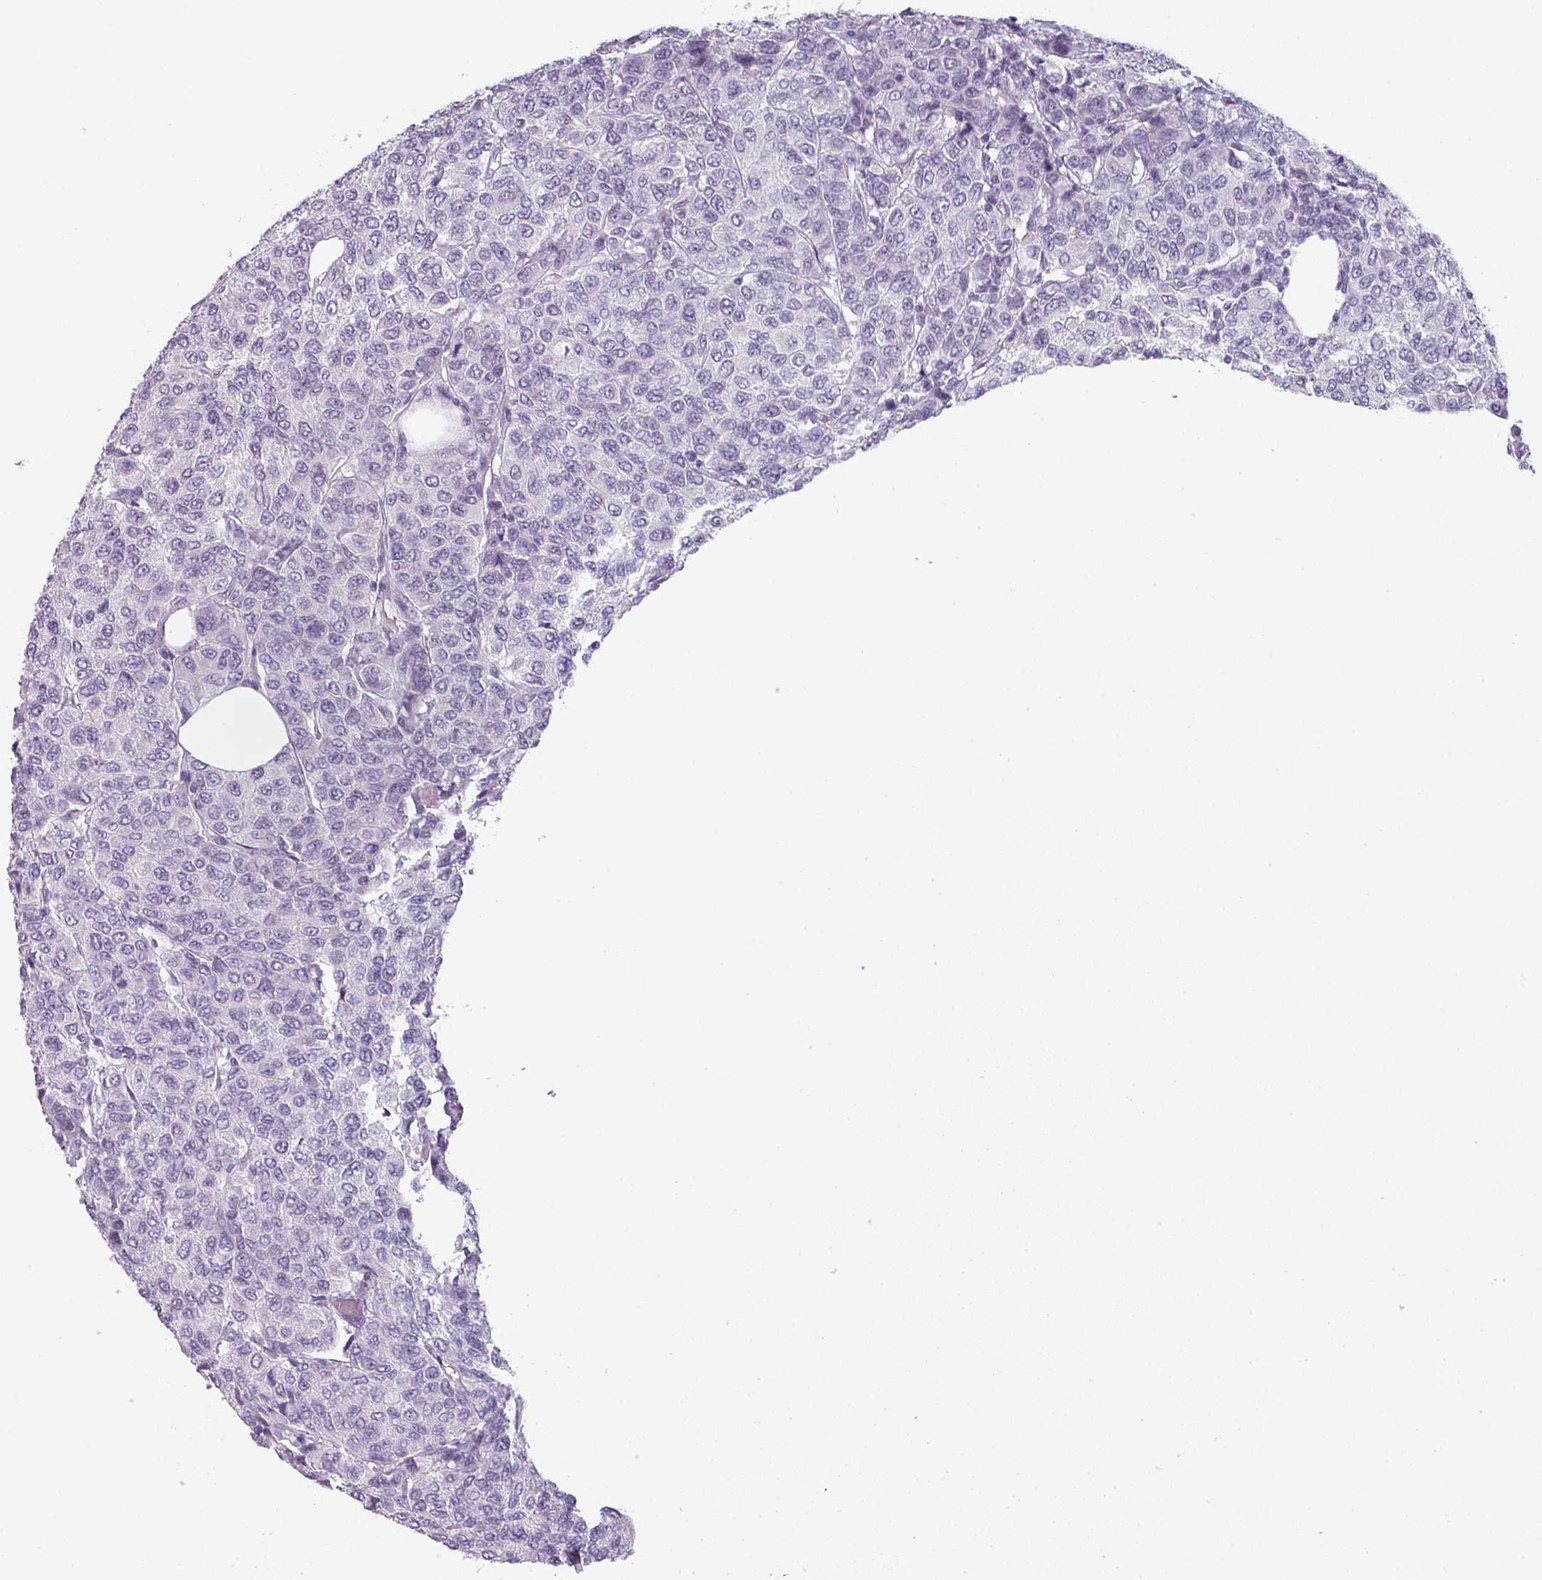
{"staining": {"intensity": "negative", "quantity": "none", "location": "none"}, "tissue": "breast cancer", "cell_type": "Tumor cells", "image_type": "cancer", "snomed": [{"axis": "morphology", "description": "Duct carcinoma"}, {"axis": "topography", "description": "Breast"}], "caption": "A high-resolution histopathology image shows IHC staining of breast cancer, which exhibits no significant staining in tumor cells. (Brightfield microscopy of DAB immunohistochemistry at high magnification).", "gene": "SFTPA1", "patient": {"sex": "female", "age": 55}}